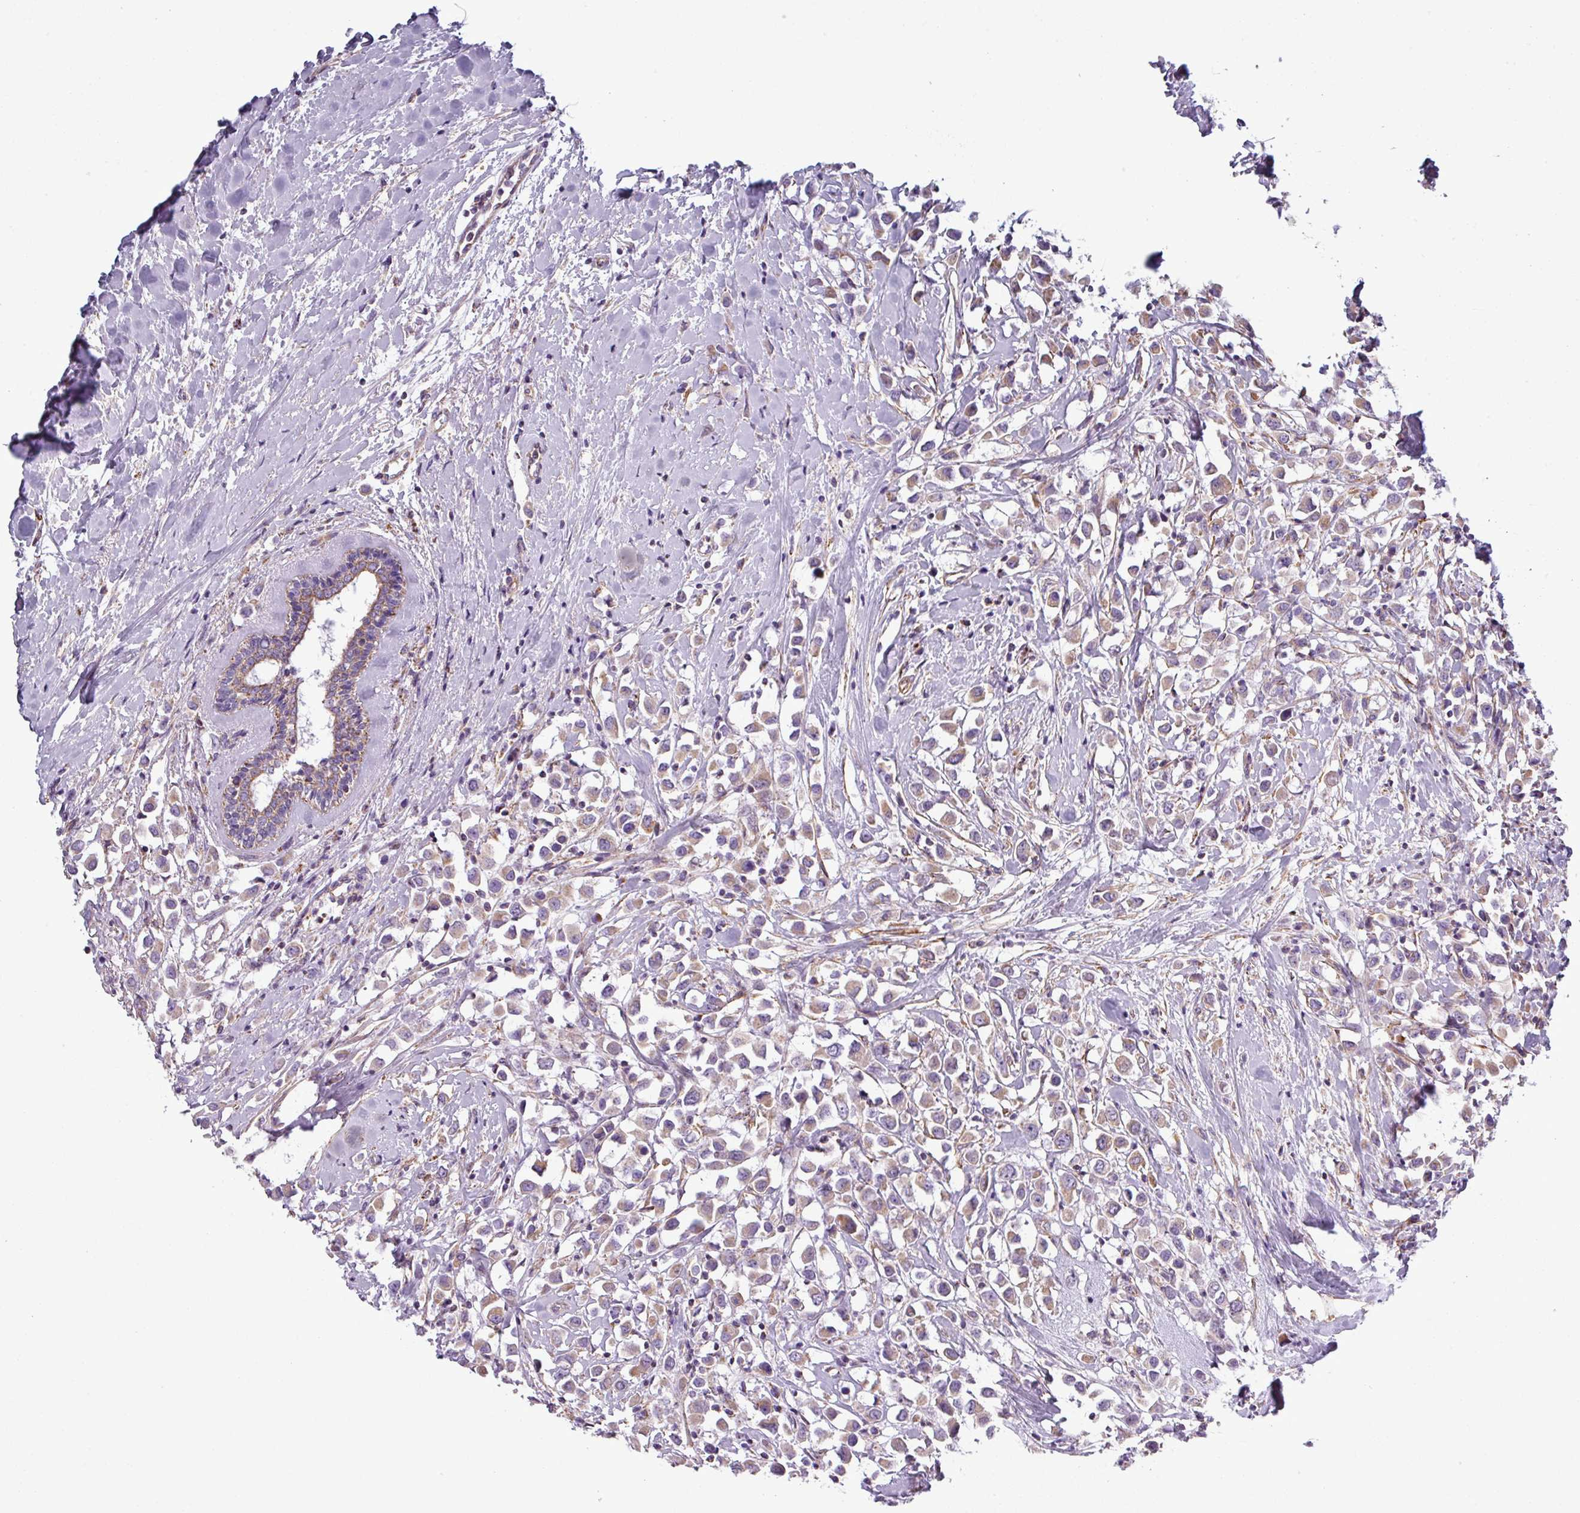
{"staining": {"intensity": "weak", "quantity": "25%-75%", "location": "cytoplasmic/membranous"}, "tissue": "breast cancer", "cell_type": "Tumor cells", "image_type": "cancer", "snomed": [{"axis": "morphology", "description": "Duct carcinoma"}, {"axis": "topography", "description": "Breast"}], "caption": "Immunohistochemistry (DAB (3,3'-diaminobenzidine)) staining of human breast cancer exhibits weak cytoplasmic/membranous protein staining in about 25%-75% of tumor cells. The staining was performed using DAB to visualize the protein expression in brown, while the nuclei were stained in blue with hematoxylin (Magnification: 20x).", "gene": "BTN2A2", "patient": {"sex": "female", "age": 87}}